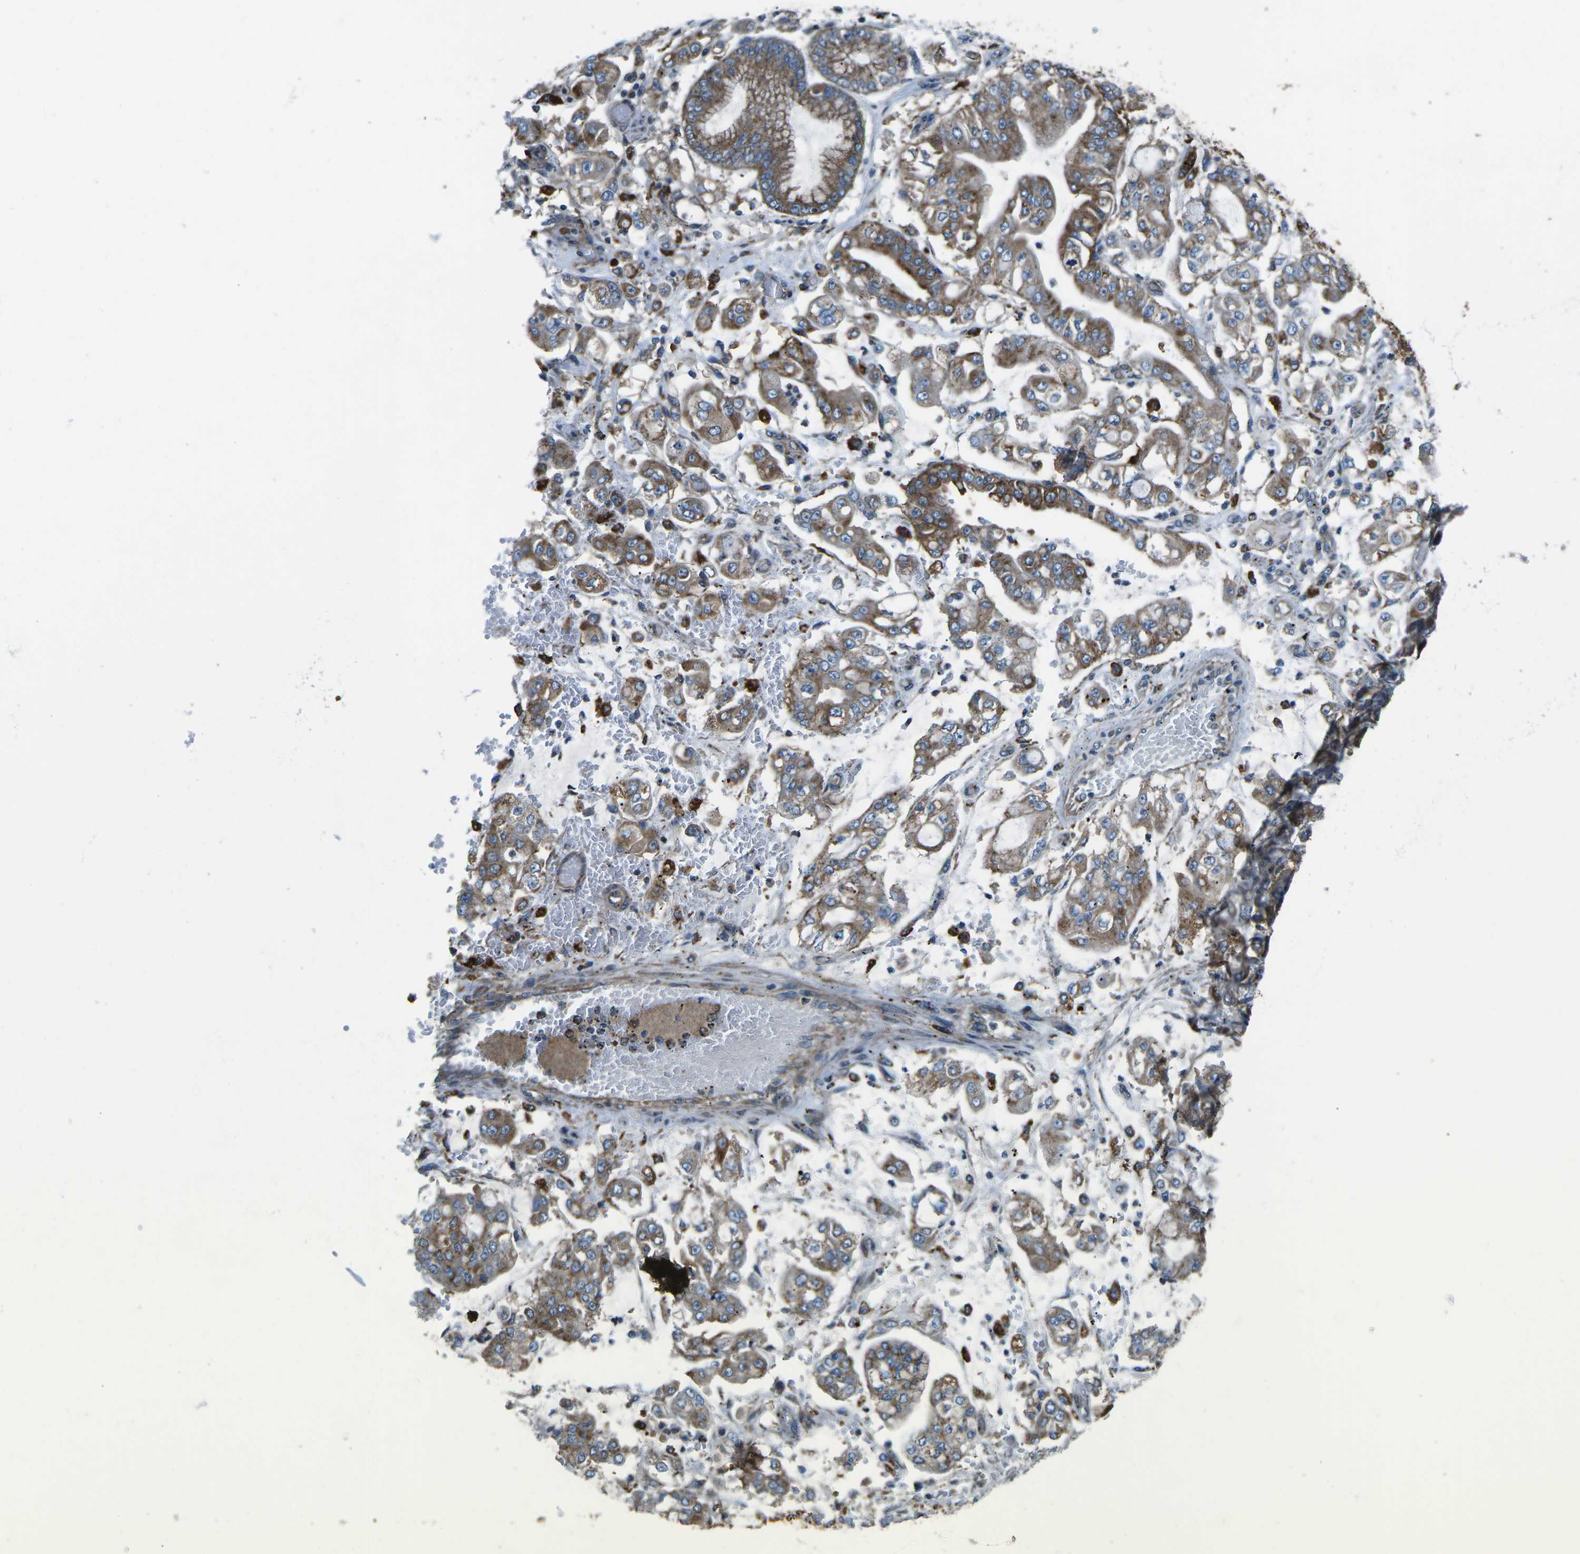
{"staining": {"intensity": "moderate", "quantity": ">75%", "location": "cytoplasmic/membranous"}, "tissue": "stomach cancer", "cell_type": "Tumor cells", "image_type": "cancer", "snomed": [{"axis": "morphology", "description": "Adenocarcinoma, NOS"}, {"axis": "topography", "description": "Stomach"}], "caption": "Stomach cancer stained for a protein demonstrates moderate cytoplasmic/membranous positivity in tumor cells. (brown staining indicates protein expression, while blue staining denotes nuclei).", "gene": "CDK17", "patient": {"sex": "male", "age": 76}}